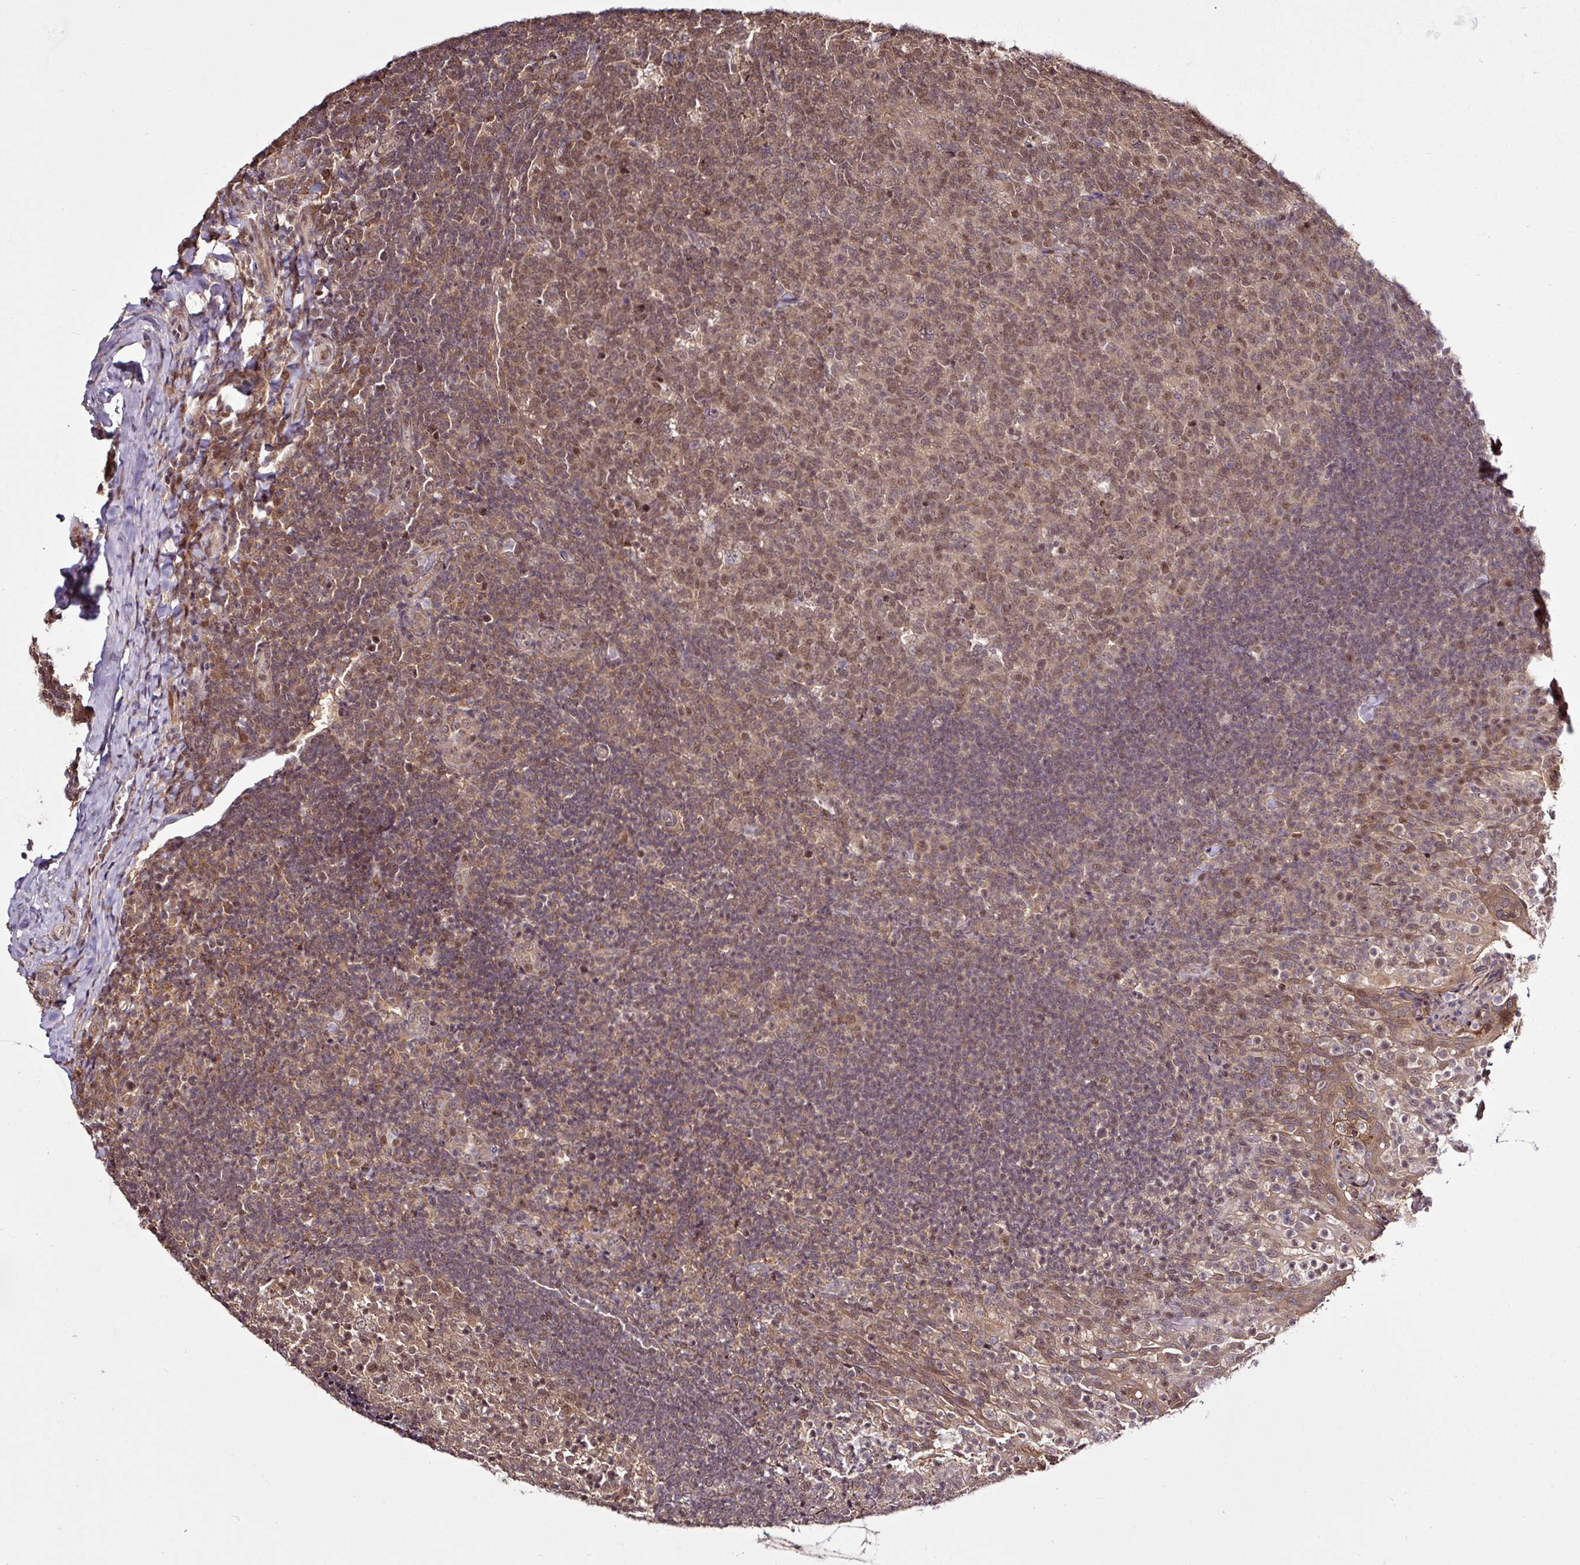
{"staining": {"intensity": "moderate", "quantity": ">75%", "location": "cytoplasmic/membranous,nuclear"}, "tissue": "tonsil", "cell_type": "Germinal center cells", "image_type": "normal", "snomed": [{"axis": "morphology", "description": "Normal tissue, NOS"}, {"axis": "topography", "description": "Tonsil"}], "caption": "Immunohistochemical staining of benign human tonsil displays medium levels of moderate cytoplasmic/membranous,nuclear staining in about >75% of germinal center cells.", "gene": "ITPKC", "patient": {"sex": "female", "age": 10}}